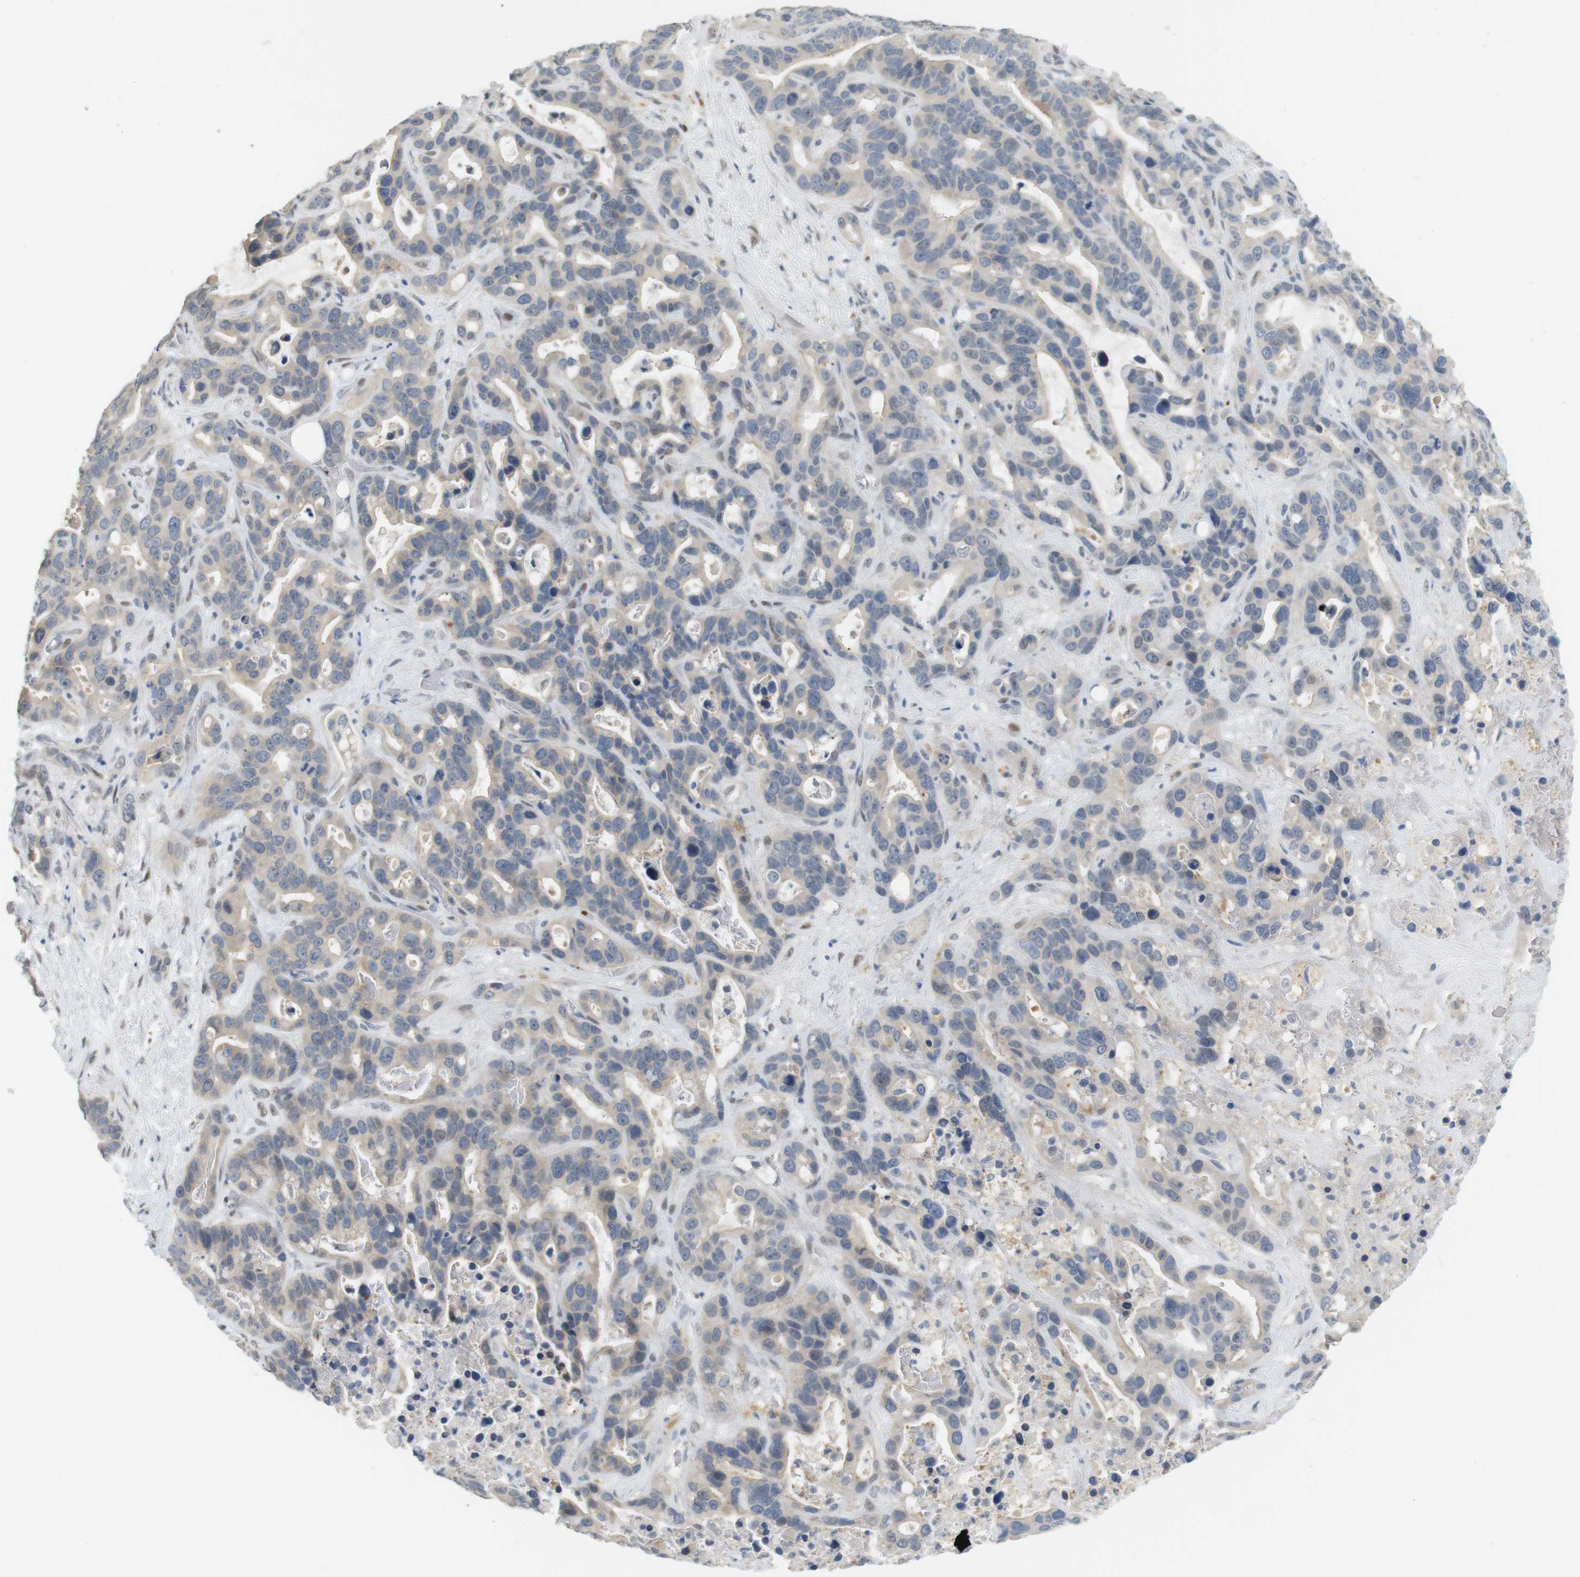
{"staining": {"intensity": "negative", "quantity": "none", "location": "none"}, "tissue": "liver cancer", "cell_type": "Tumor cells", "image_type": "cancer", "snomed": [{"axis": "morphology", "description": "Cholangiocarcinoma"}, {"axis": "topography", "description": "Liver"}], "caption": "DAB immunohistochemical staining of human liver cancer demonstrates no significant positivity in tumor cells.", "gene": "CREB3L2", "patient": {"sex": "female", "age": 65}}